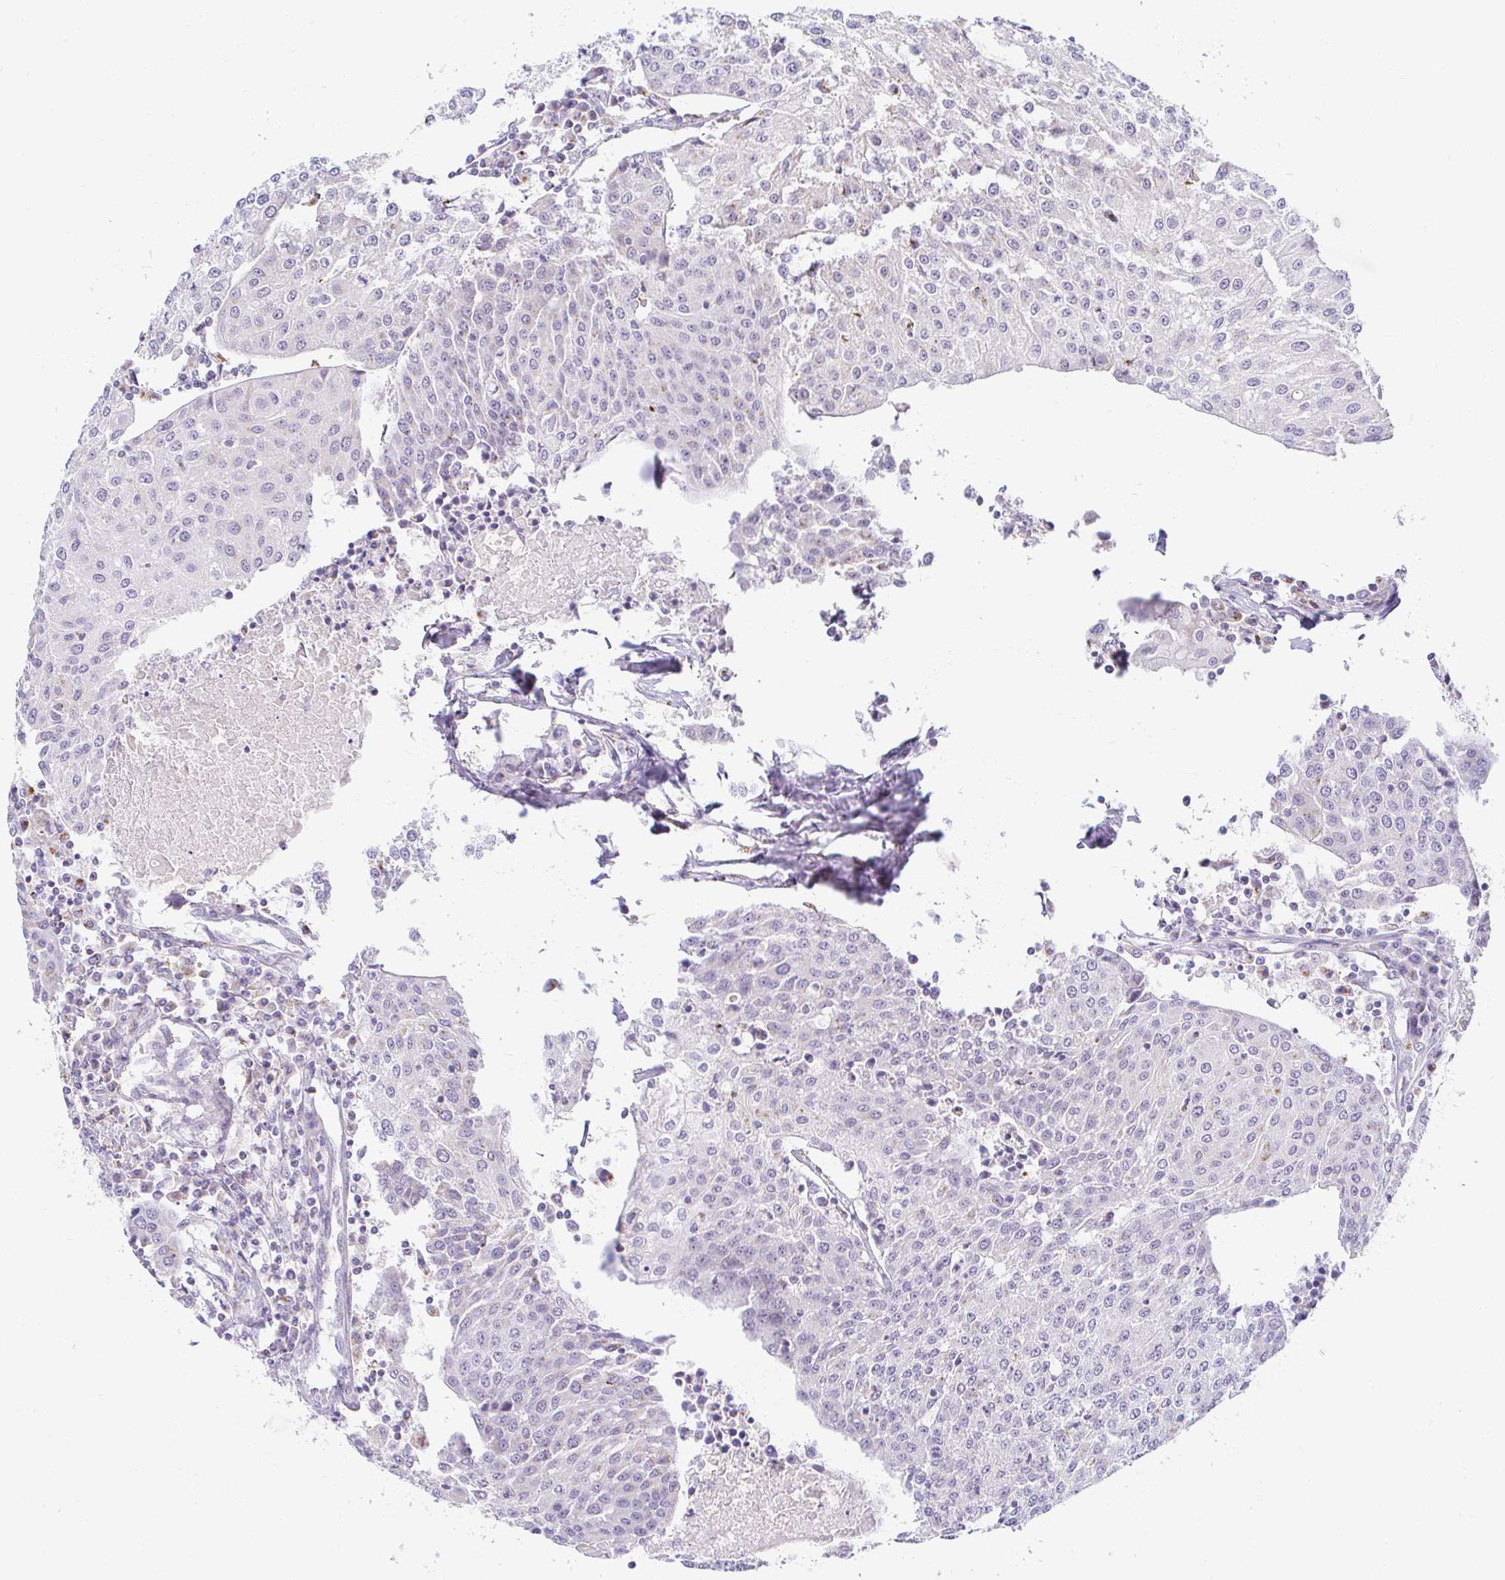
{"staining": {"intensity": "negative", "quantity": "none", "location": "none"}, "tissue": "urothelial cancer", "cell_type": "Tumor cells", "image_type": "cancer", "snomed": [{"axis": "morphology", "description": "Urothelial carcinoma, High grade"}, {"axis": "topography", "description": "Urinary bladder"}], "caption": "A high-resolution micrograph shows IHC staining of urothelial carcinoma (high-grade), which exhibits no significant positivity in tumor cells.", "gene": "OR51D1", "patient": {"sex": "female", "age": 85}}